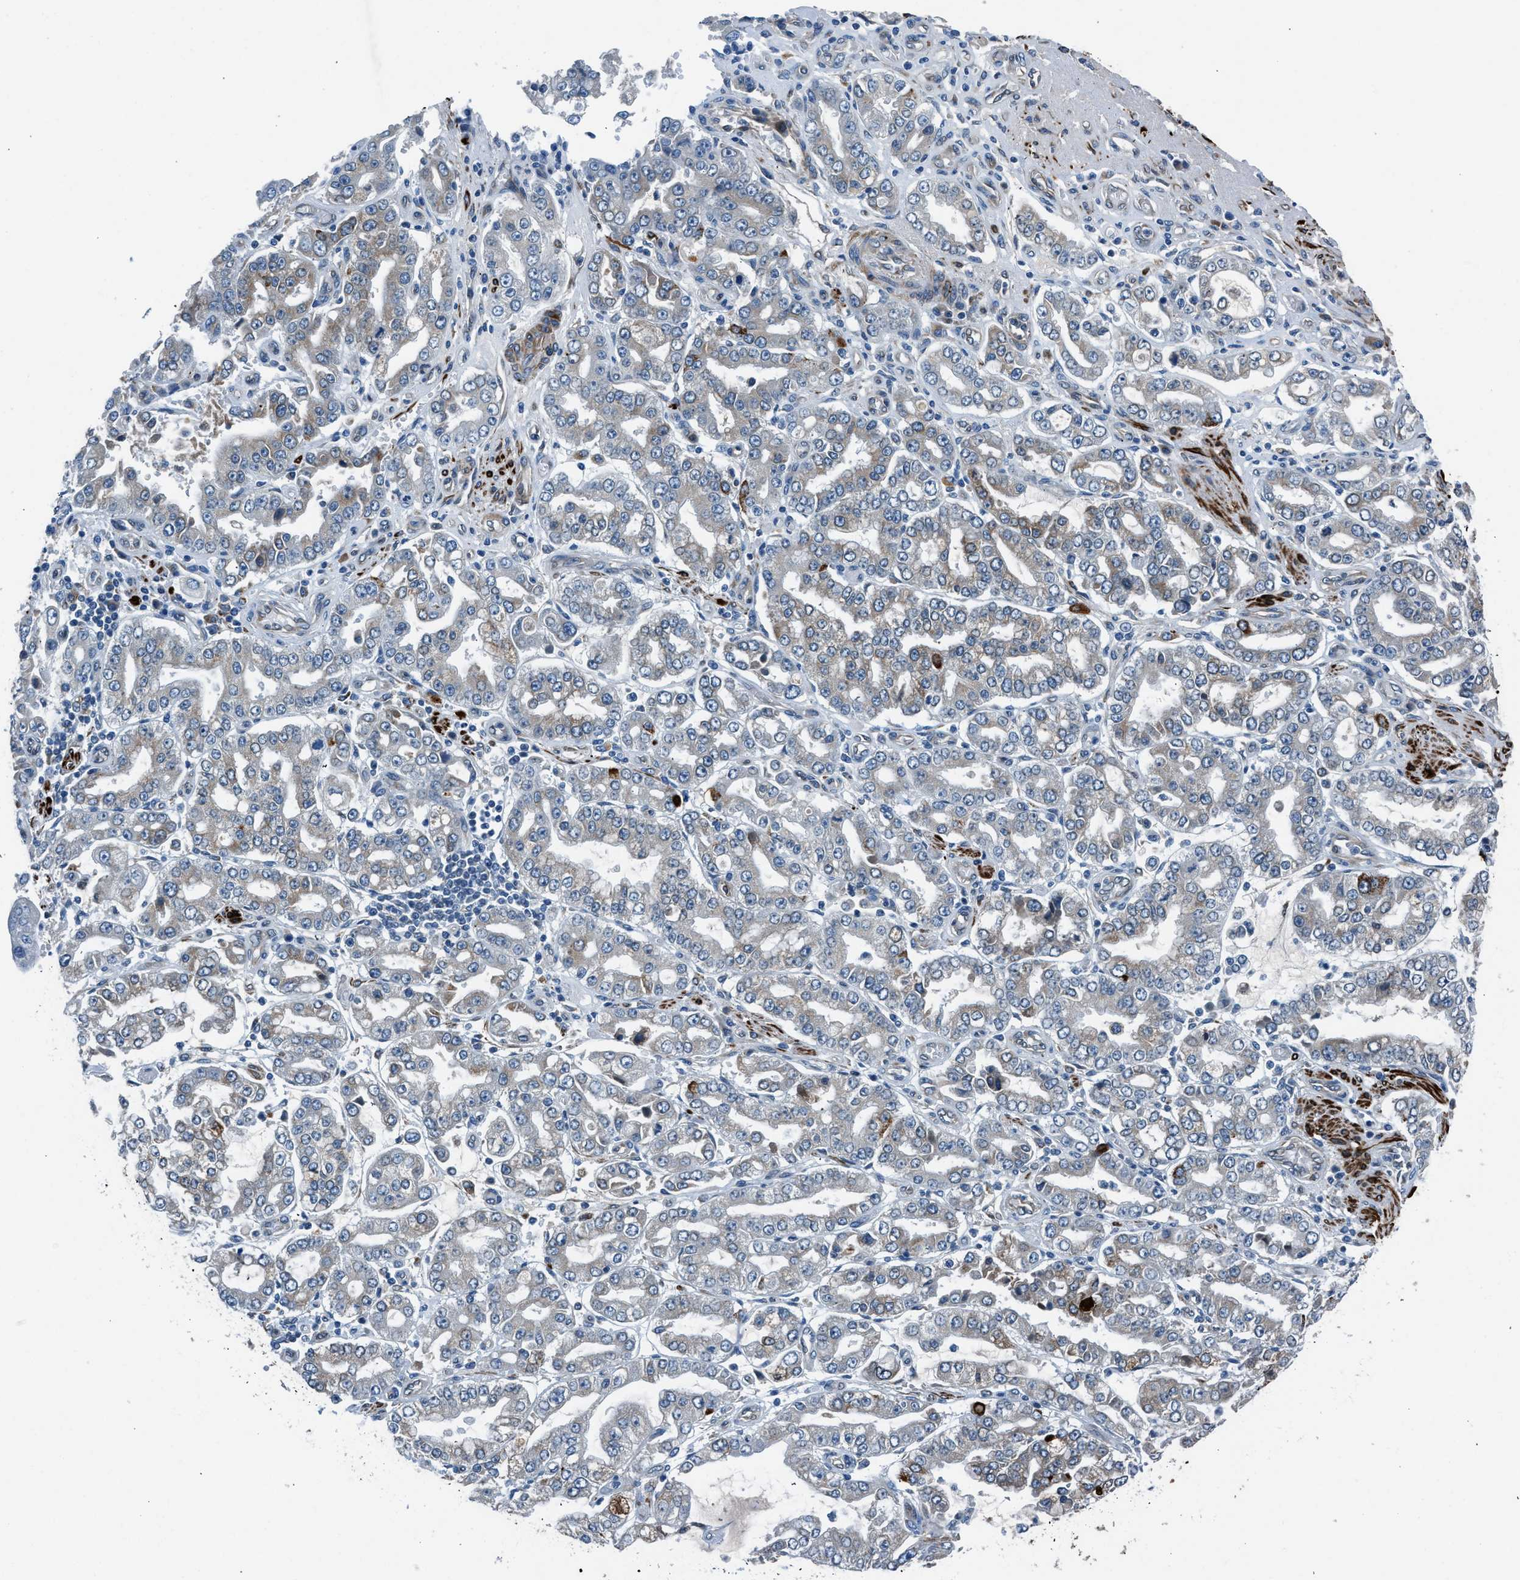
{"staining": {"intensity": "weak", "quantity": "<25%", "location": "cytoplasmic/membranous"}, "tissue": "stomach cancer", "cell_type": "Tumor cells", "image_type": "cancer", "snomed": [{"axis": "morphology", "description": "Adenocarcinoma, NOS"}, {"axis": "topography", "description": "Stomach"}], "caption": "Histopathology image shows no protein positivity in tumor cells of stomach cancer (adenocarcinoma) tissue.", "gene": "LMBR1", "patient": {"sex": "male", "age": 76}}